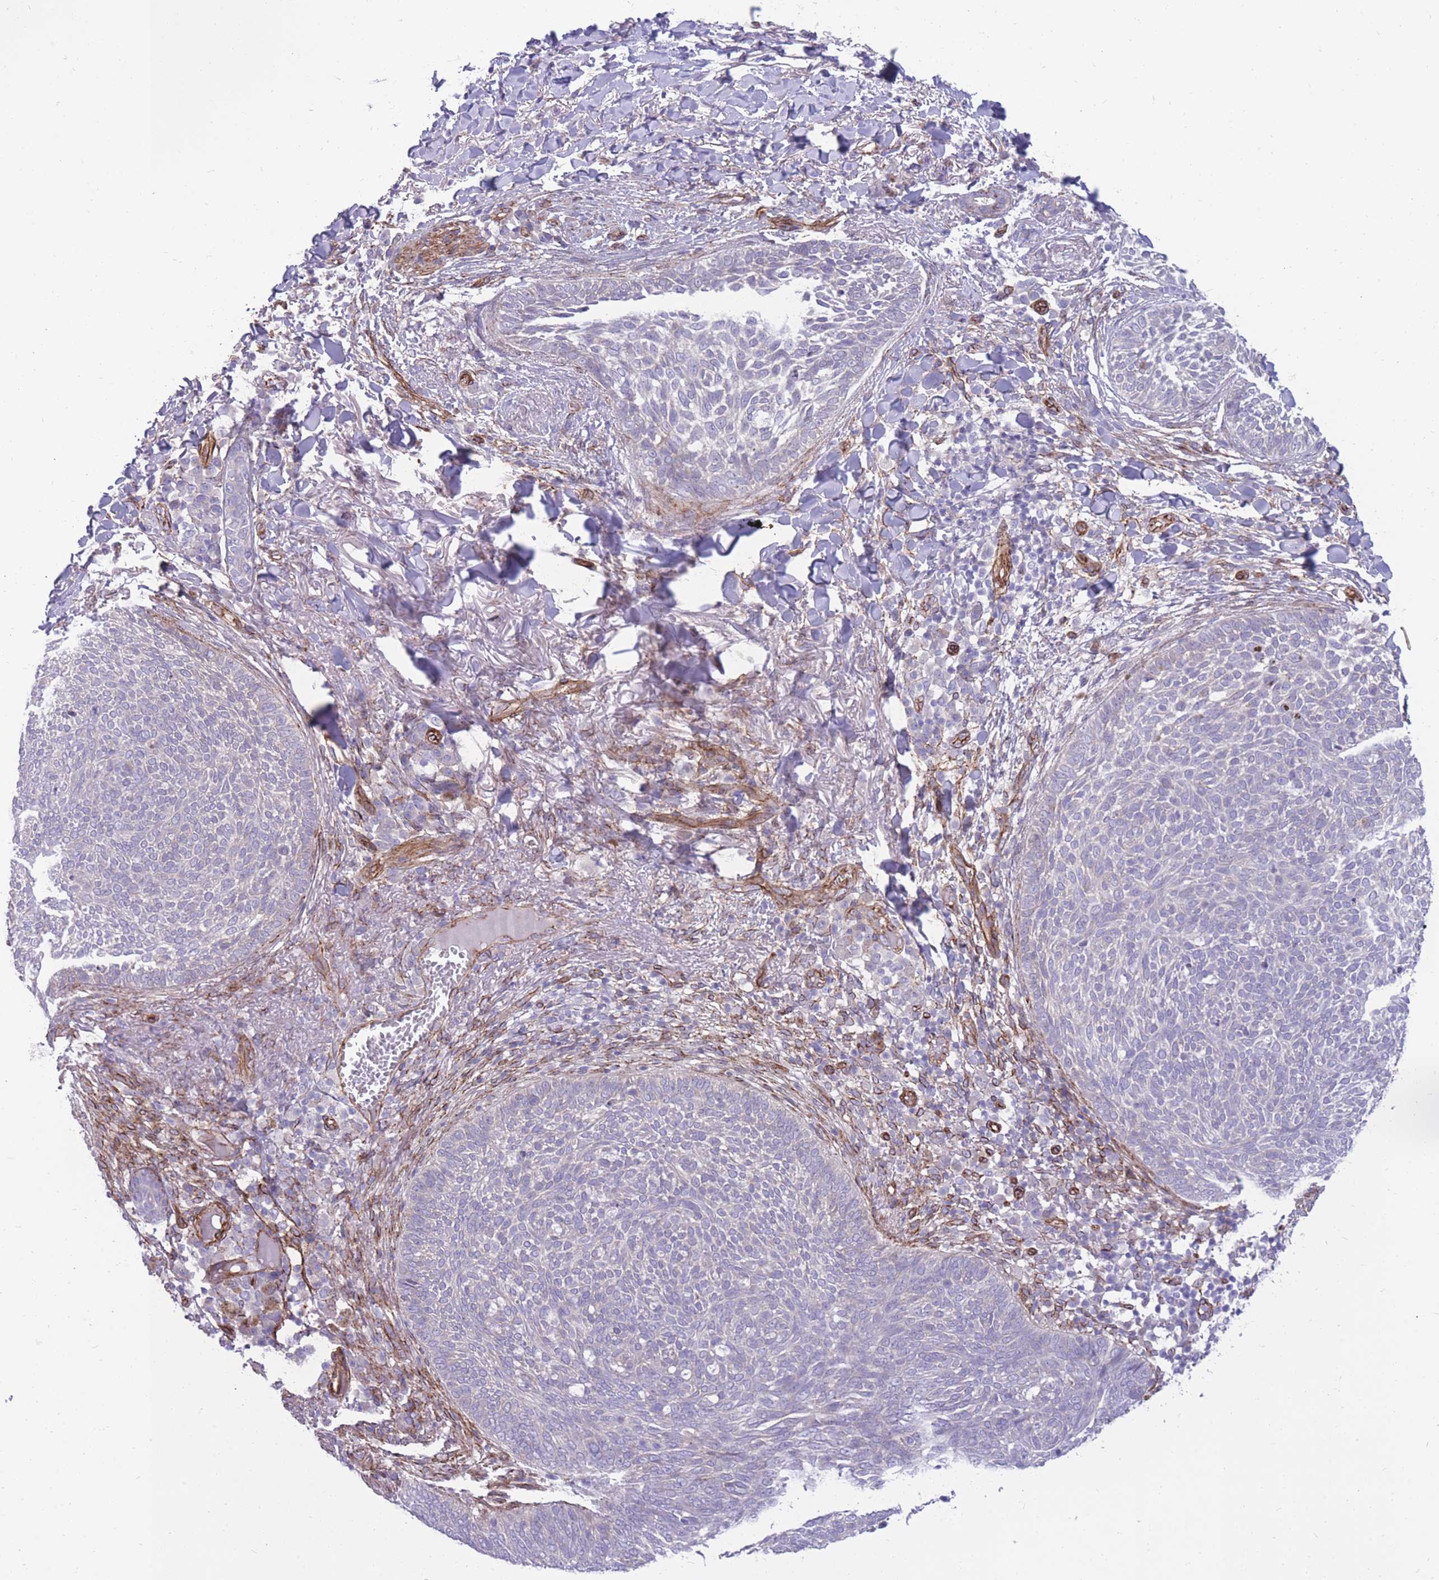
{"staining": {"intensity": "negative", "quantity": "none", "location": "none"}, "tissue": "skin cancer", "cell_type": "Tumor cells", "image_type": "cancer", "snomed": [{"axis": "morphology", "description": "Basal cell carcinoma"}, {"axis": "topography", "description": "Skin"}], "caption": "Immunohistochemical staining of human basal cell carcinoma (skin) exhibits no significant positivity in tumor cells.", "gene": "RGS11", "patient": {"sex": "male", "age": 85}}